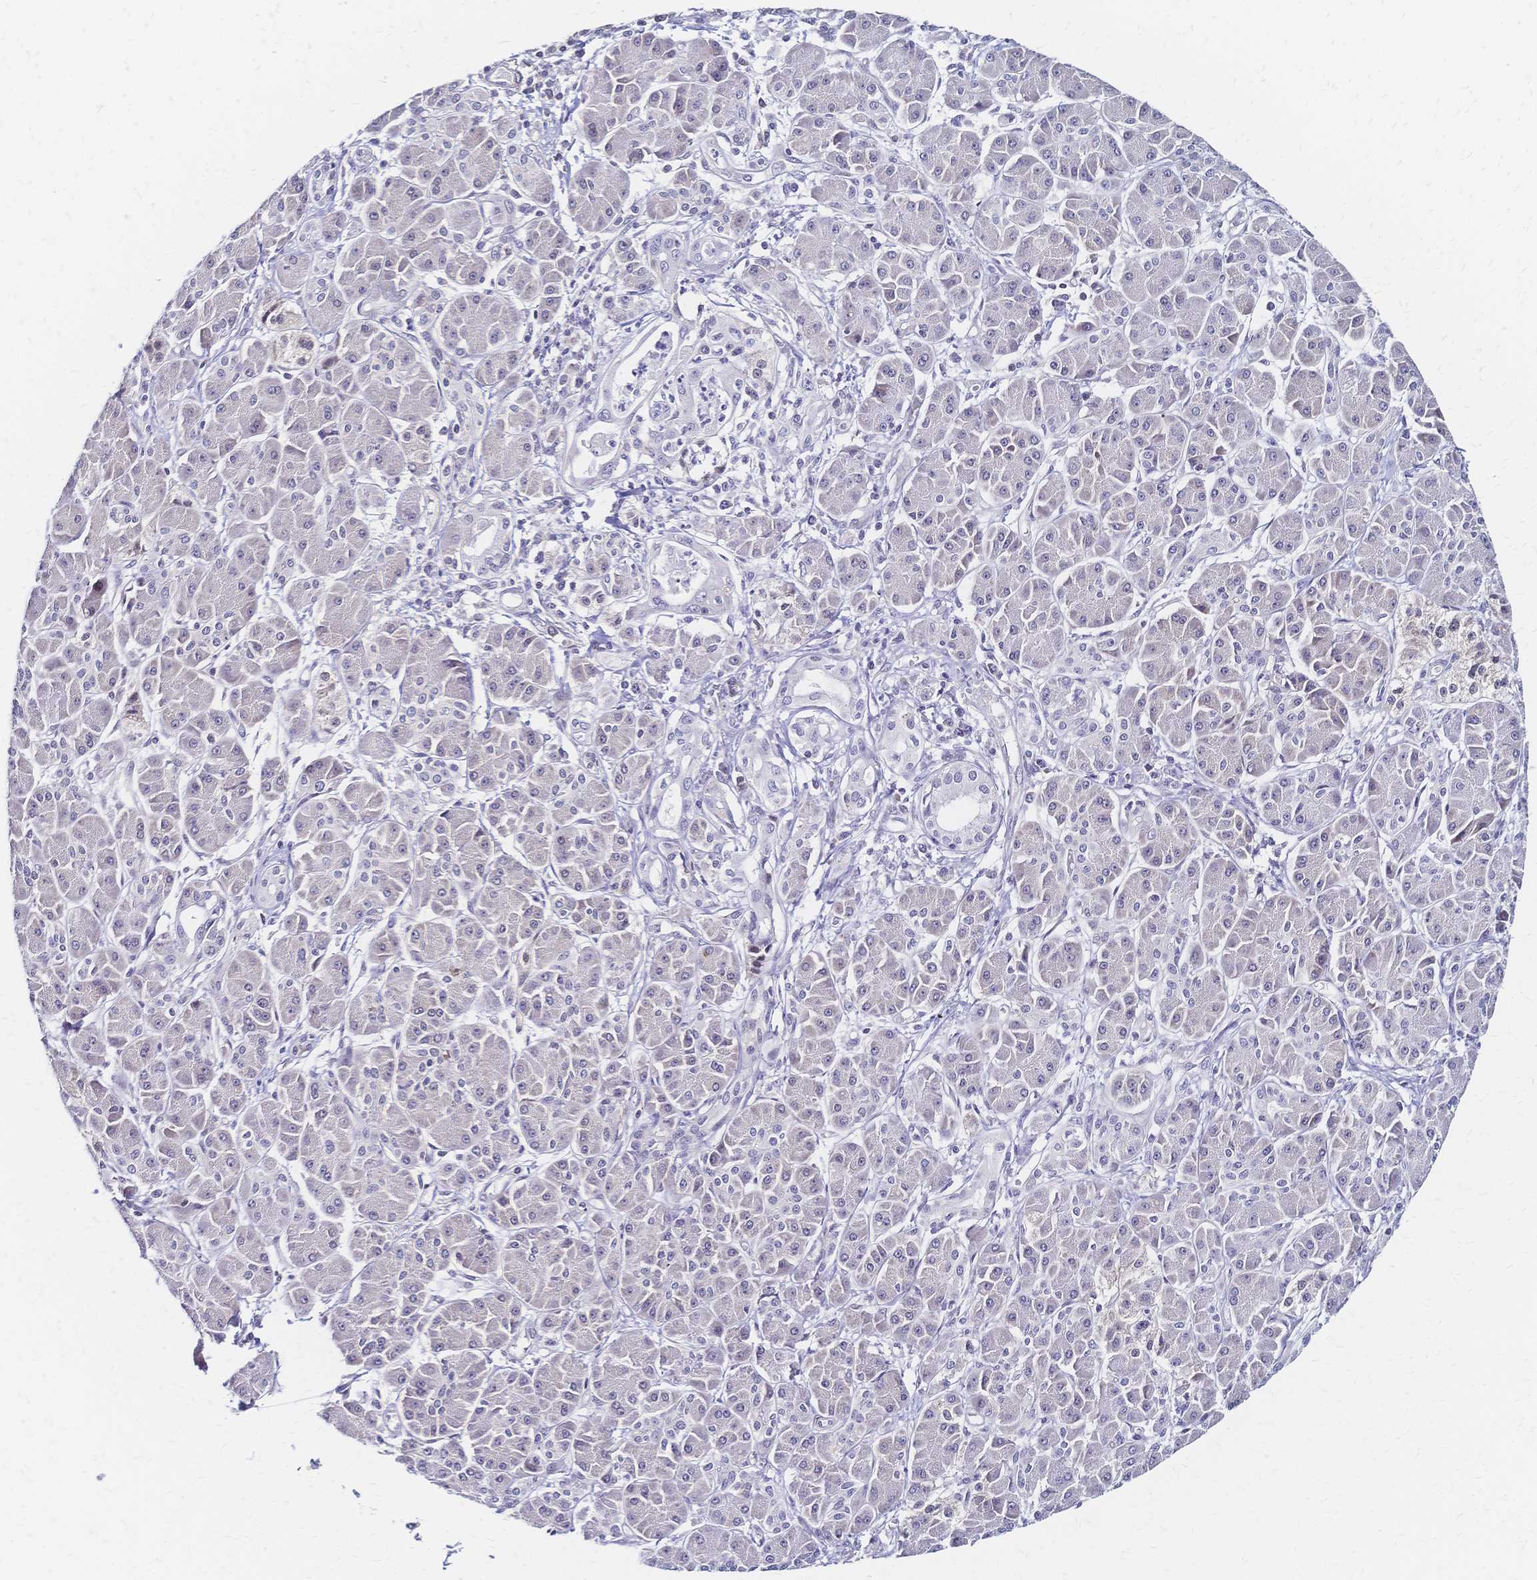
{"staining": {"intensity": "negative", "quantity": "none", "location": "none"}, "tissue": "pancreatic cancer", "cell_type": "Tumor cells", "image_type": "cancer", "snomed": [{"axis": "morphology", "description": "Adenocarcinoma, NOS"}, {"axis": "topography", "description": "Pancreas"}], "caption": "An immunohistochemistry (IHC) image of pancreatic adenocarcinoma is shown. There is no staining in tumor cells of pancreatic adenocarcinoma. (DAB (3,3'-diaminobenzidine) immunohistochemistry (IHC) visualized using brightfield microscopy, high magnification).", "gene": "CBX7", "patient": {"sex": "male", "age": 70}}